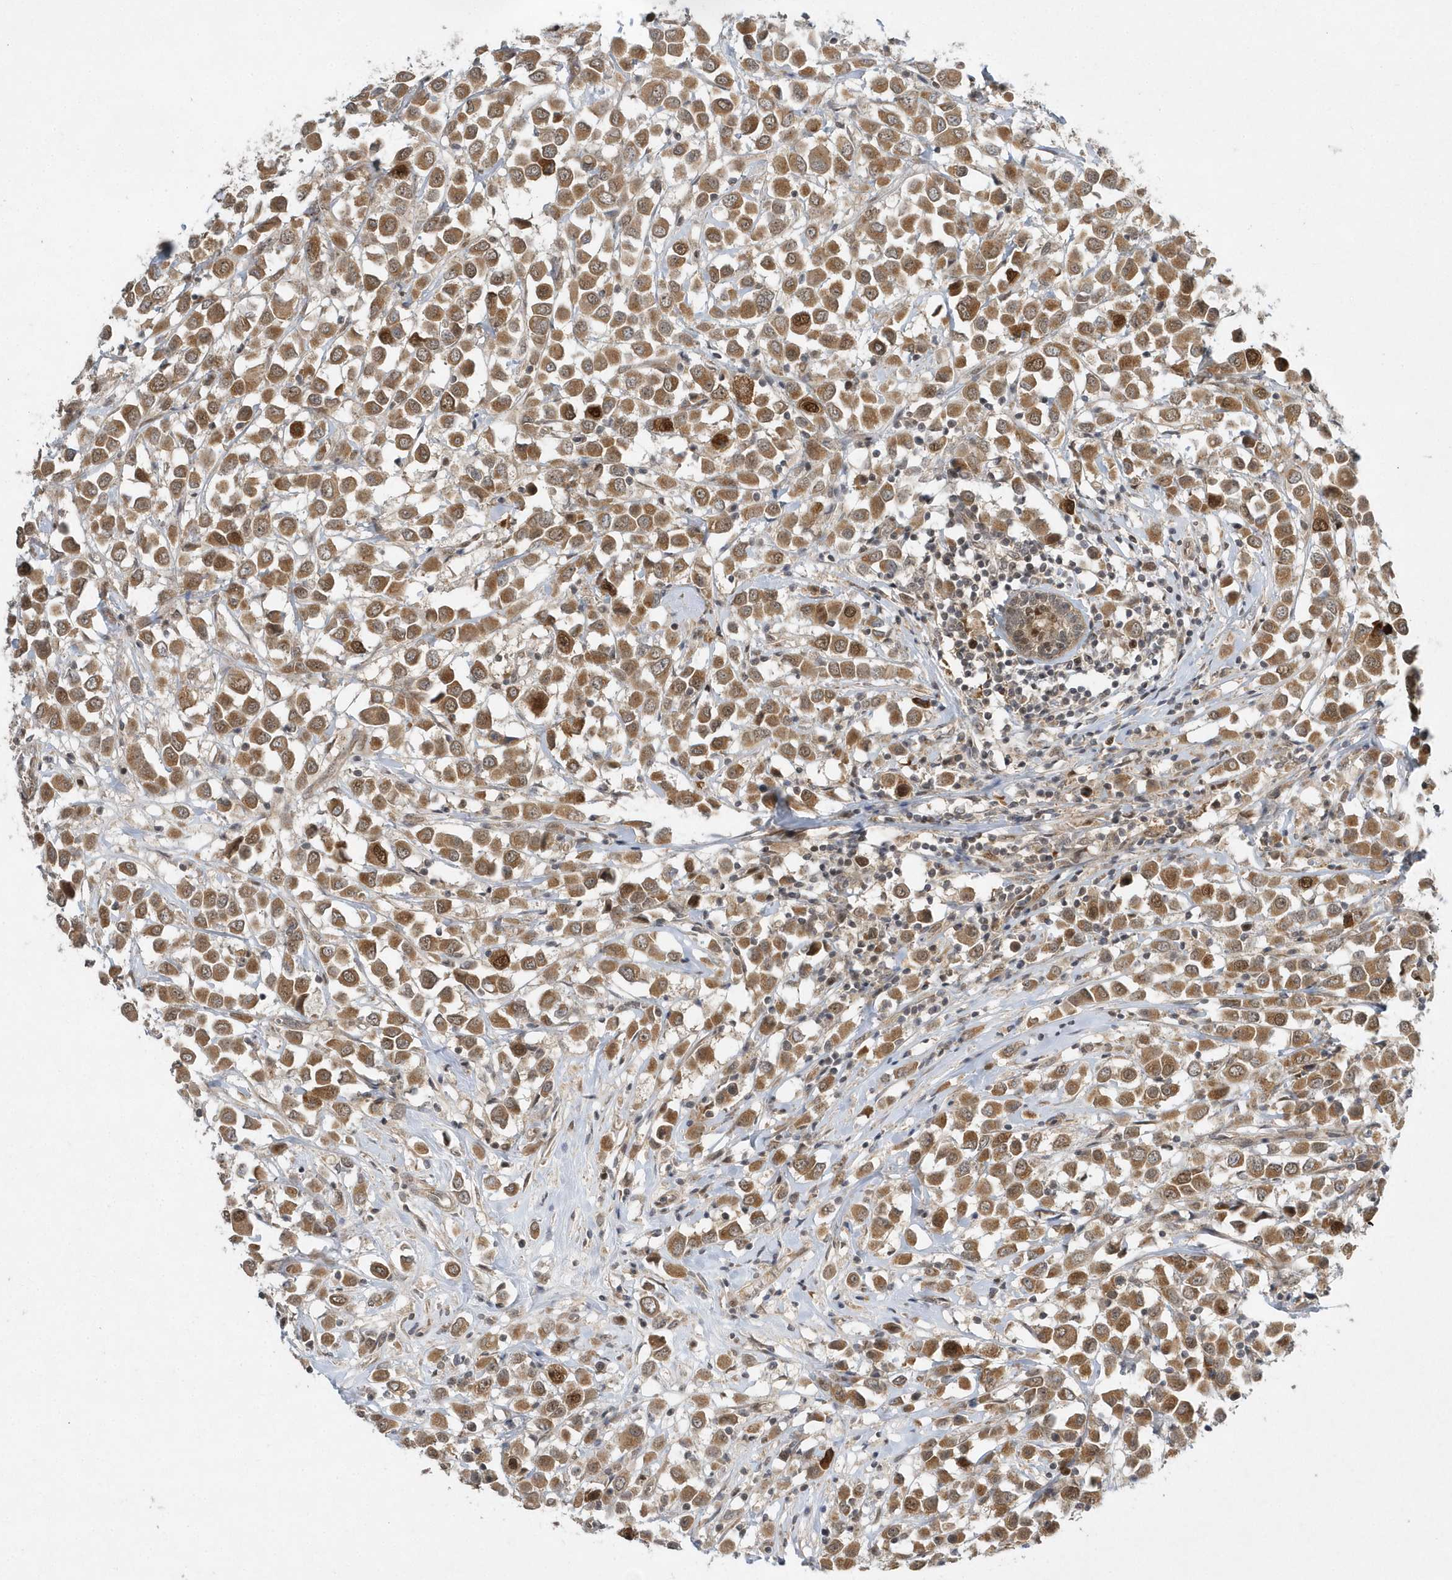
{"staining": {"intensity": "moderate", "quantity": ">75%", "location": "cytoplasmic/membranous,nuclear"}, "tissue": "breast cancer", "cell_type": "Tumor cells", "image_type": "cancer", "snomed": [{"axis": "morphology", "description": "Duct carcinoma"}, {"axis": "topography", "description": "Breast"}], "caption": "DAB immunohistochemical staining of human breast invasive ductal carcinoma shows moderate cytoplasmic/membranous and nuclear protein staining in about >75% of tumor cells.", "gene": "MXI1", "patient": {"sex": "female", "age": 61}}